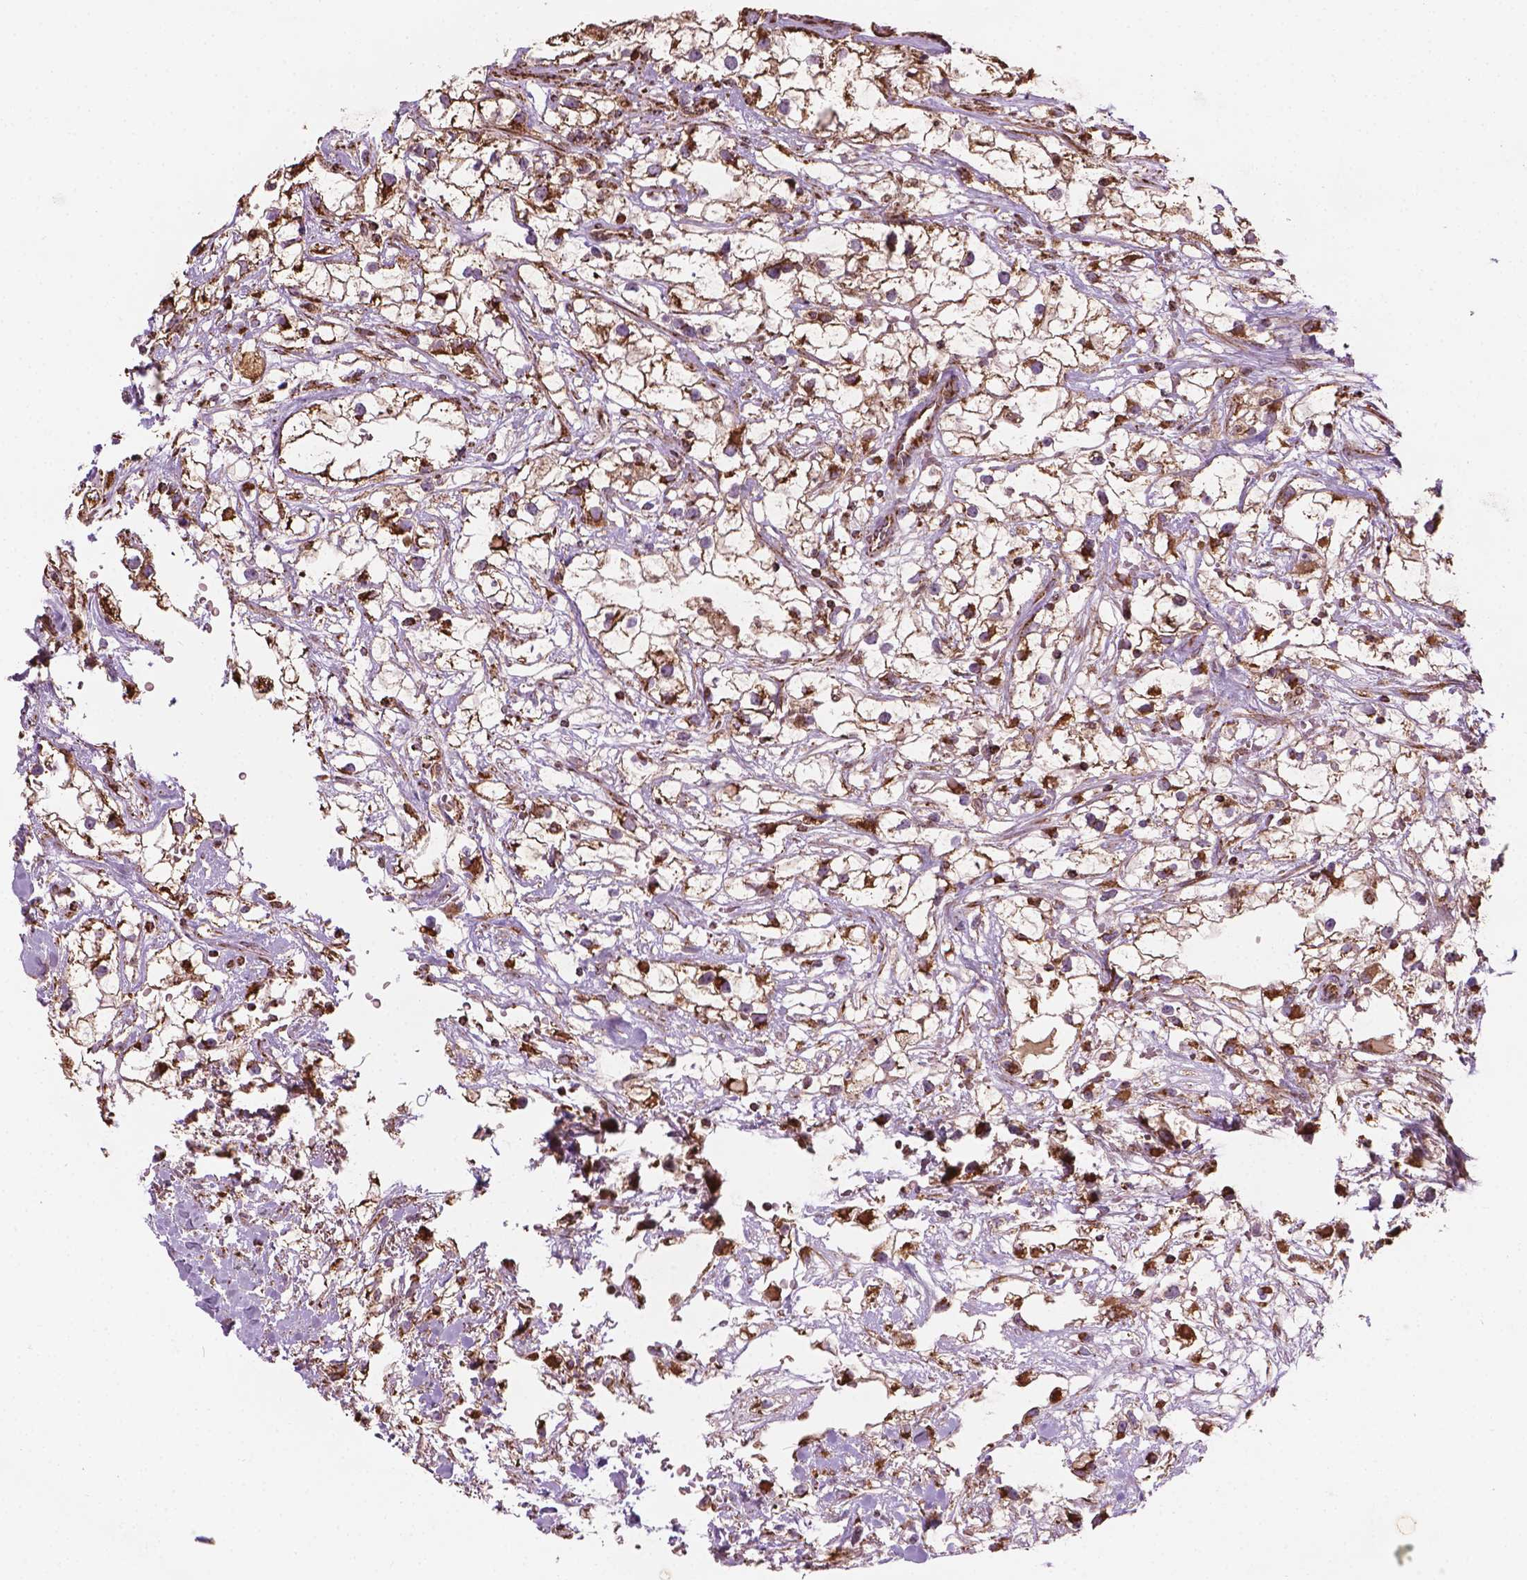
{"staining": {"intensity": "moderate", "quantity": ">75%", "location": "cytoplasmic/membranous"}, "tissue": "renal cancer", "cell_type": "Tumor cells", "image_type": "cancer", "snomed": [{"axis": "morphology", "description": "Adenocarcinoma, NOS"}, {"axis": "topography", "description": "Kidney"}], "caption": "The micrograph shows a brown stain indicating the presence of a protein in the cytoplasmic/membranous of tumor cells in renal adenocarcinoma.", "gene": "HS3ST3A1", "patient": {"sex": "male", "age": 59}}